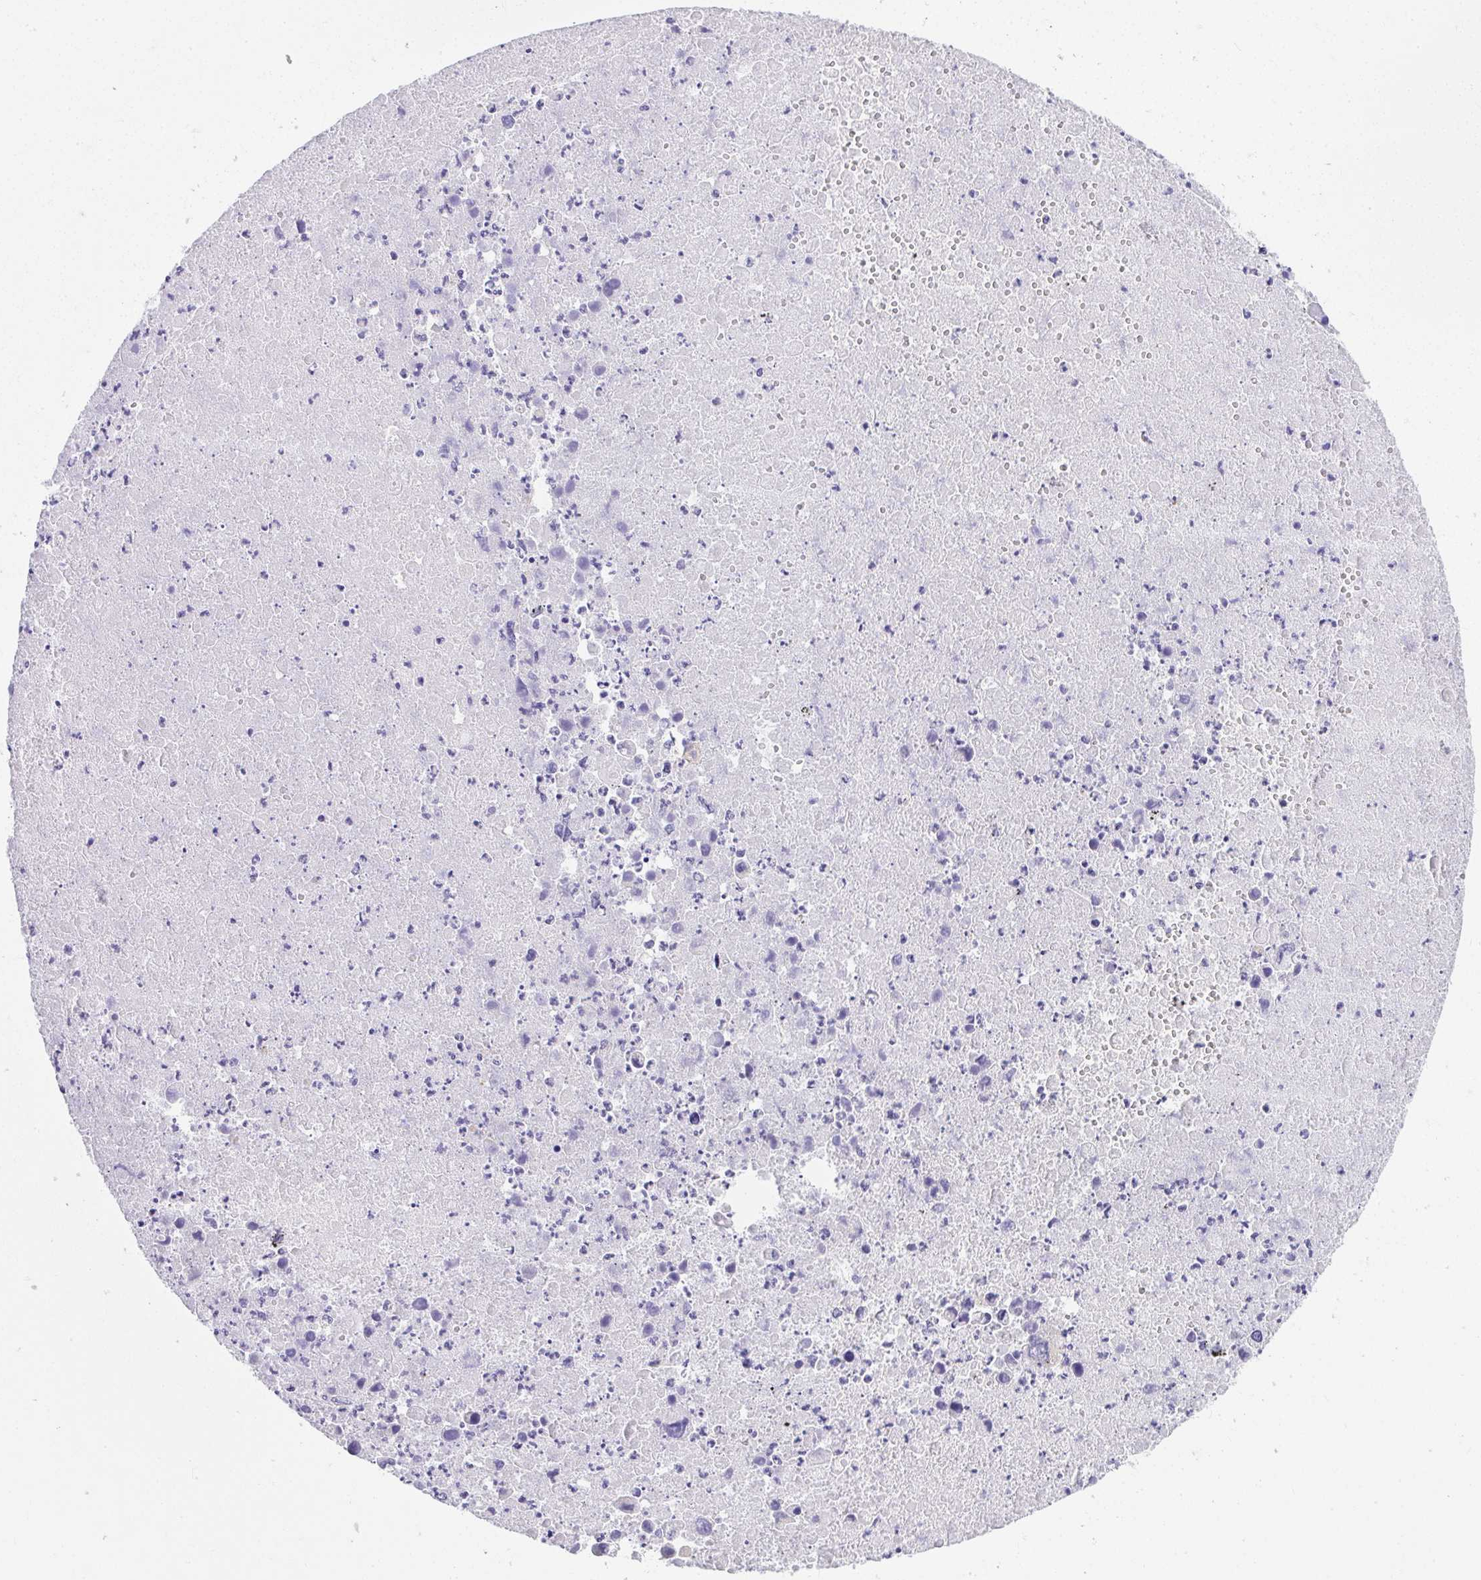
{"staining": {"intensity": "negative", "quantity": "none", "location": "none"}, "tissue": "lung cancer", "cell_type": "Tumor cells", "image_type": "cancer", "snomed": [{"axis": "morphology", "description": "Adenocarcinoma, NOS"}, {"axis": "topography", "description": "Lymph node"}, {"axis": "topography", "description": "Lung"}], "caption": "Adenocarcinoma (lung) stained for a protein using immunohistochemistry reveals no expression tumor cells.", "gene": "PLPPR3", "patient": {"sex": "male", "age": 64}}